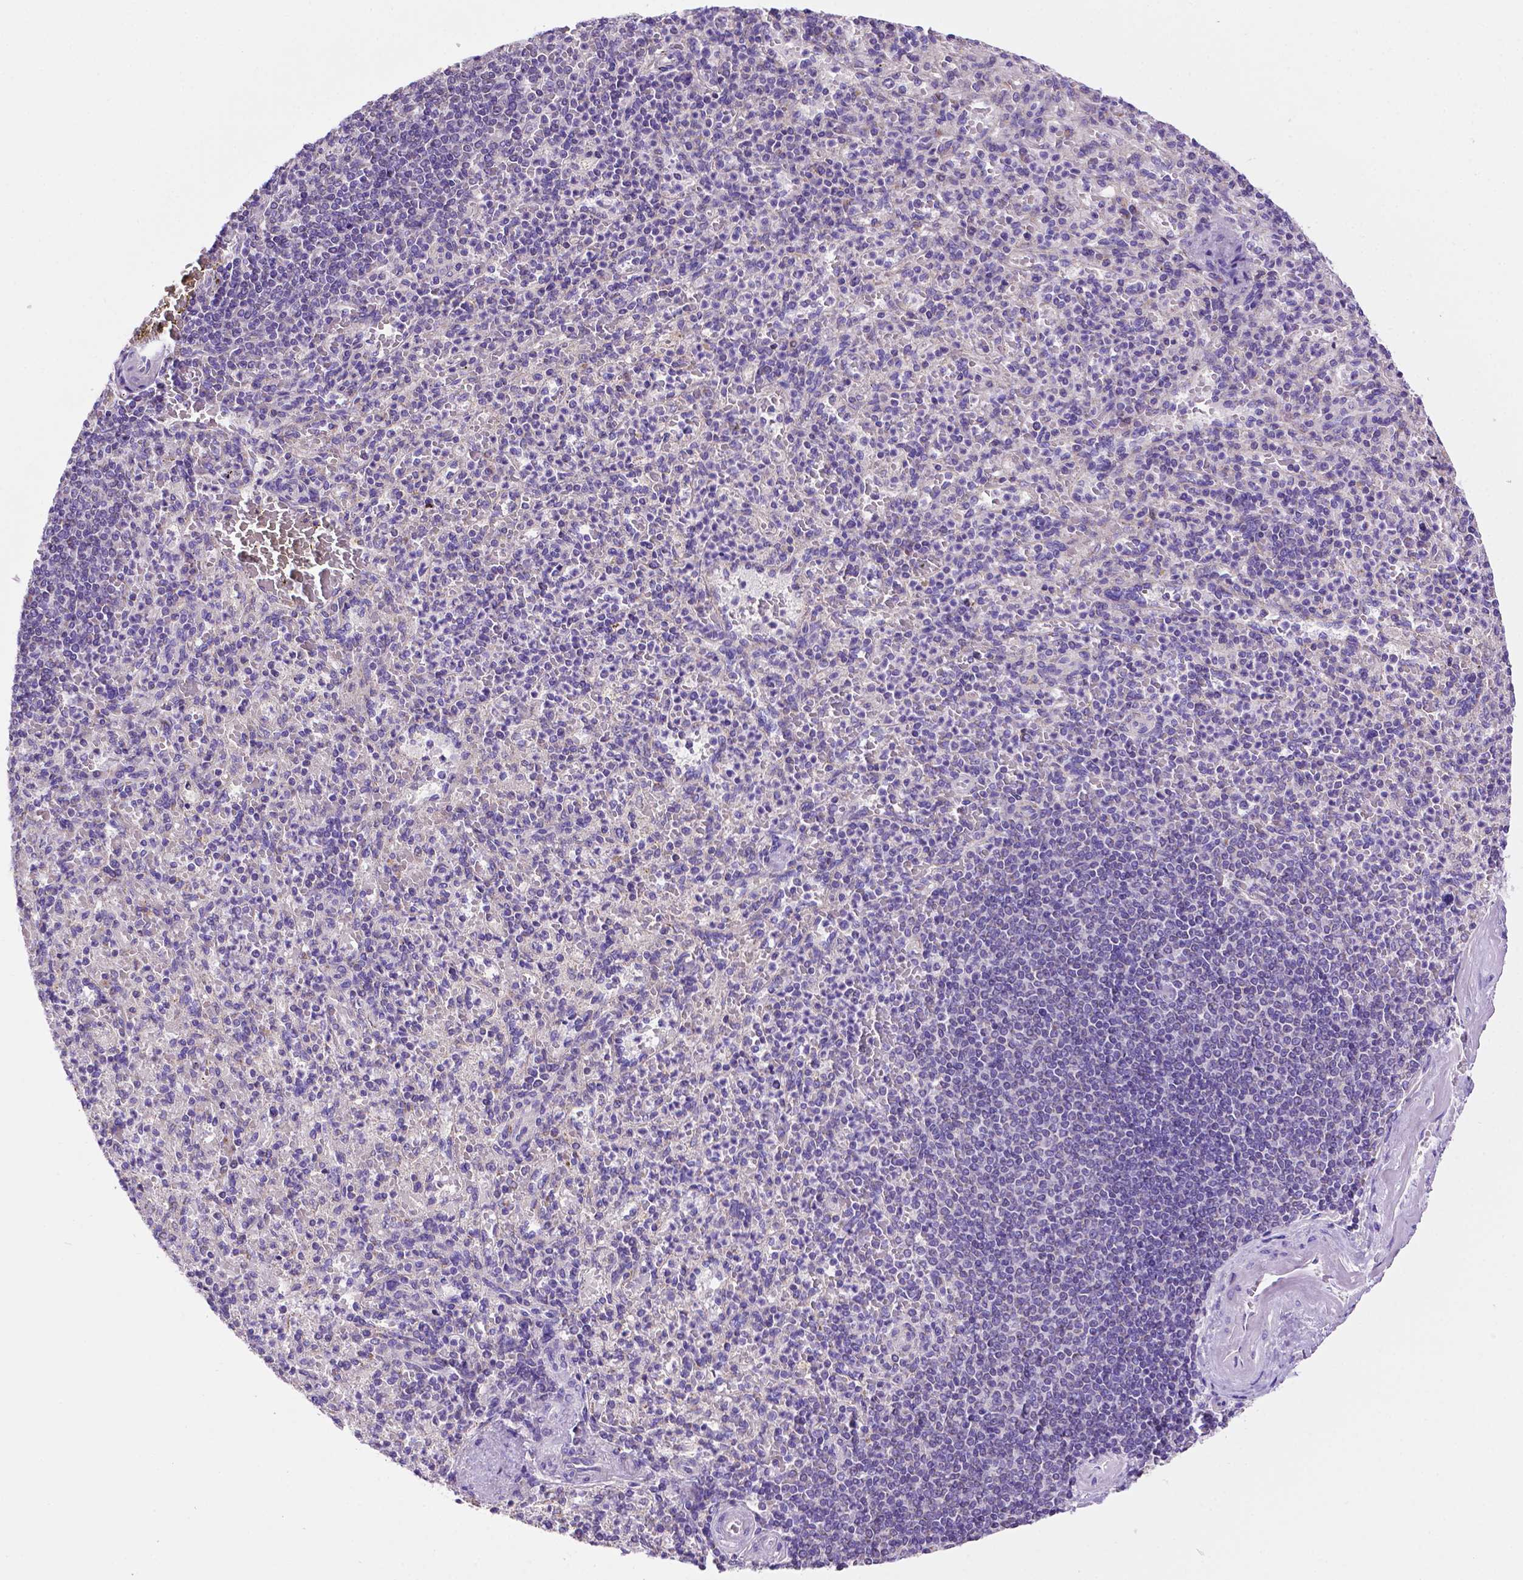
{"staining": {"intensity": "negative", "quantity": "none", "location": "none"}, "tissue": "spleen", "cell_type": "Cells in red pulp", "image_type": "normal", "snomed": [{"axis": "morphology", "description": "Normal tissue, NOS"}, {"axis": "topography", "description": "Spleen"}], "caption": "This is a image of immunohistochemistry staining of normal spleen, which shows no positivity in cells in red pulp. Nuclei are stained in blue.", "gene": "PHYHIP", "patient": {"sex": "female", "age": 74}}